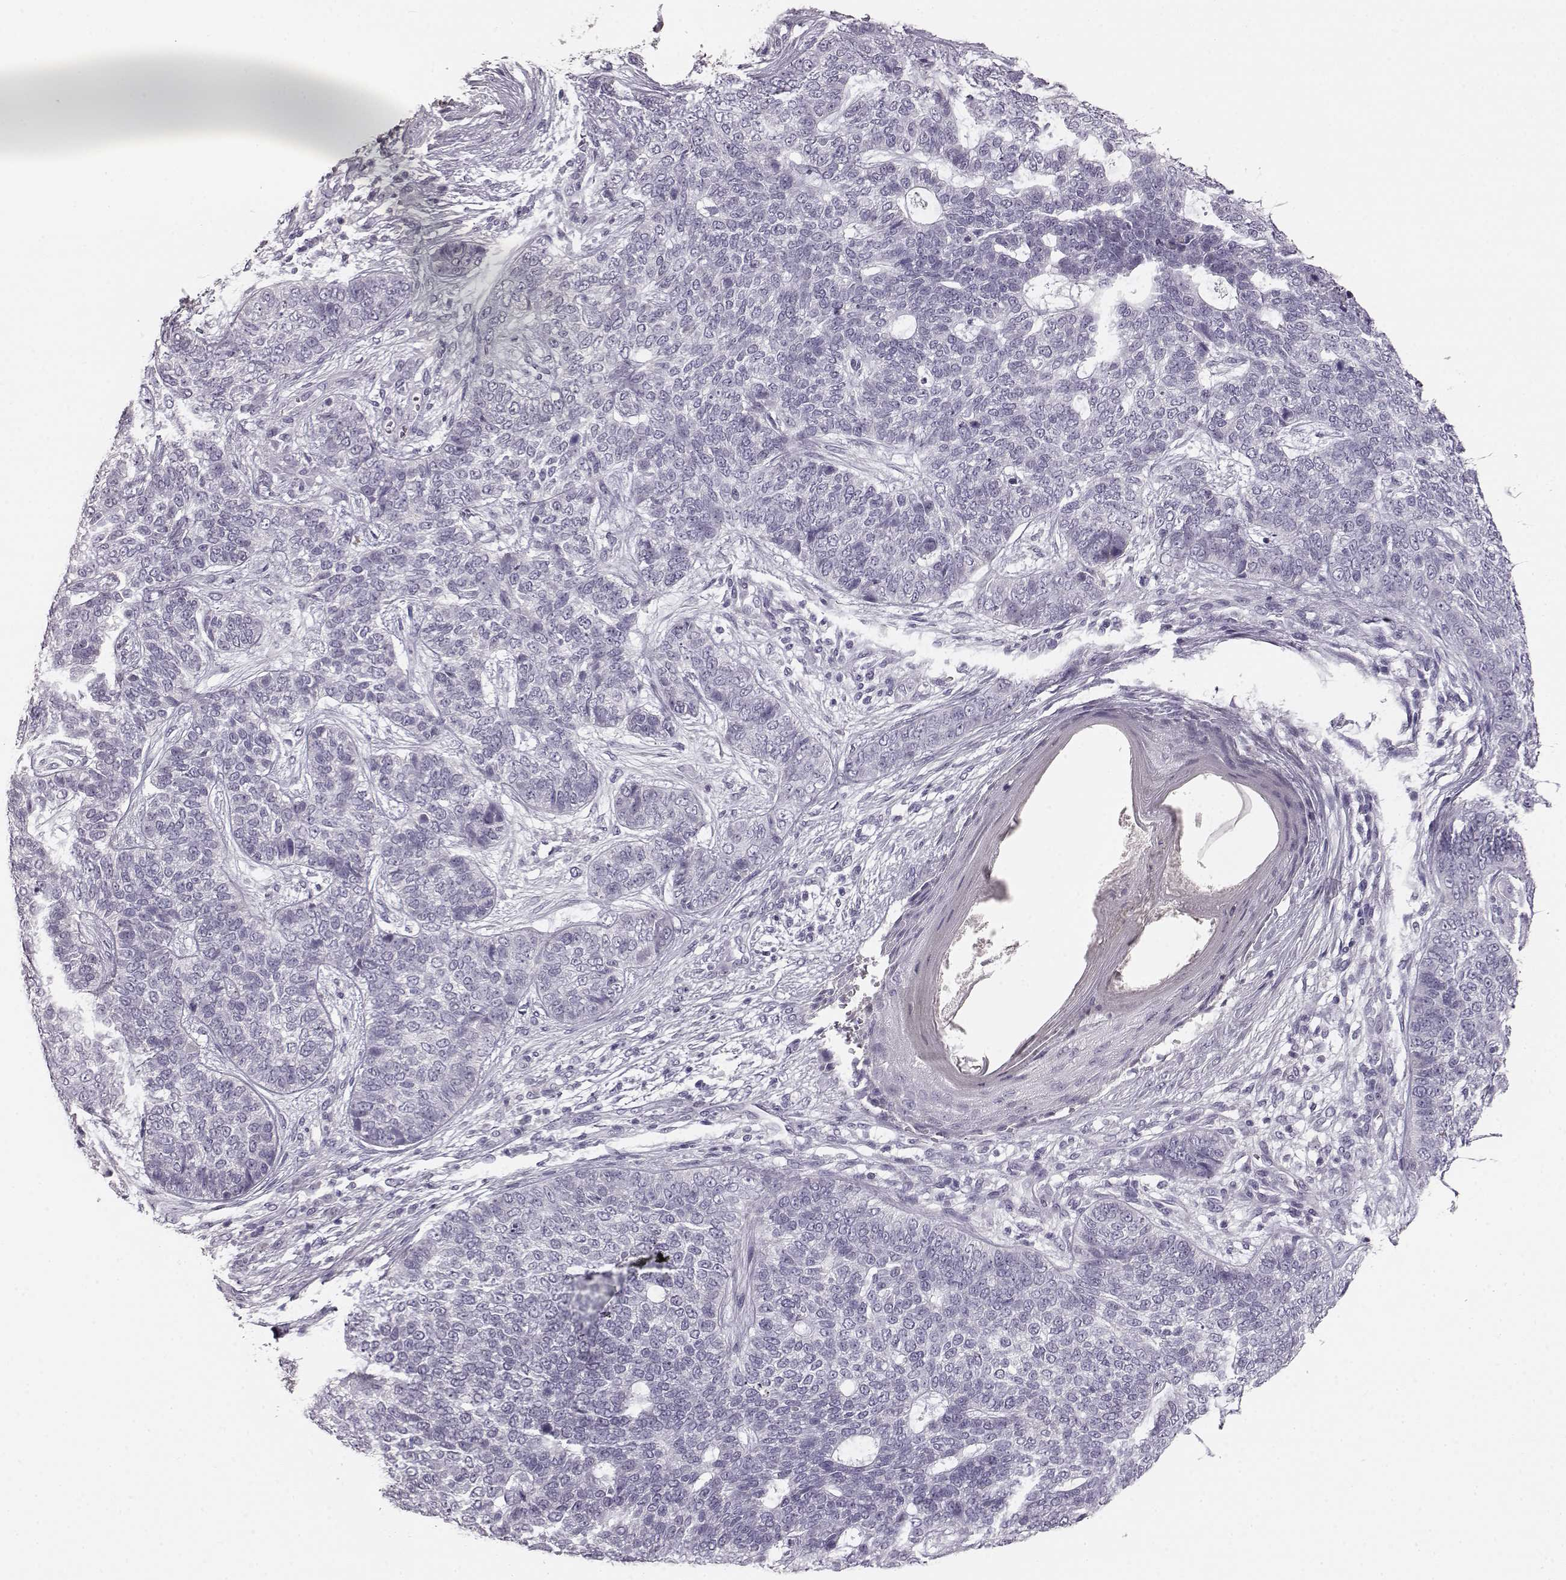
{"staining": {"intensity": "negative", "quantity": "none", "location": "none"}, "tissue": "skin cancer", "cell_type": "Tumor cells", "image_type": "cancer", "snomed": [{"axis": "morphology", "description": "Basal cell carcinoma"}, {"axis": "topography", "description": "Skin"}], "caption": "A histopathology image of human skin basal cell carcinoma is negative for staining in tumor cells. (Brightfield microscopy of DAB immunohistochemistry (IHC) at high magnification).", "gene": "KIAA0319", "patient": {"sex": "female", "age": 69}}